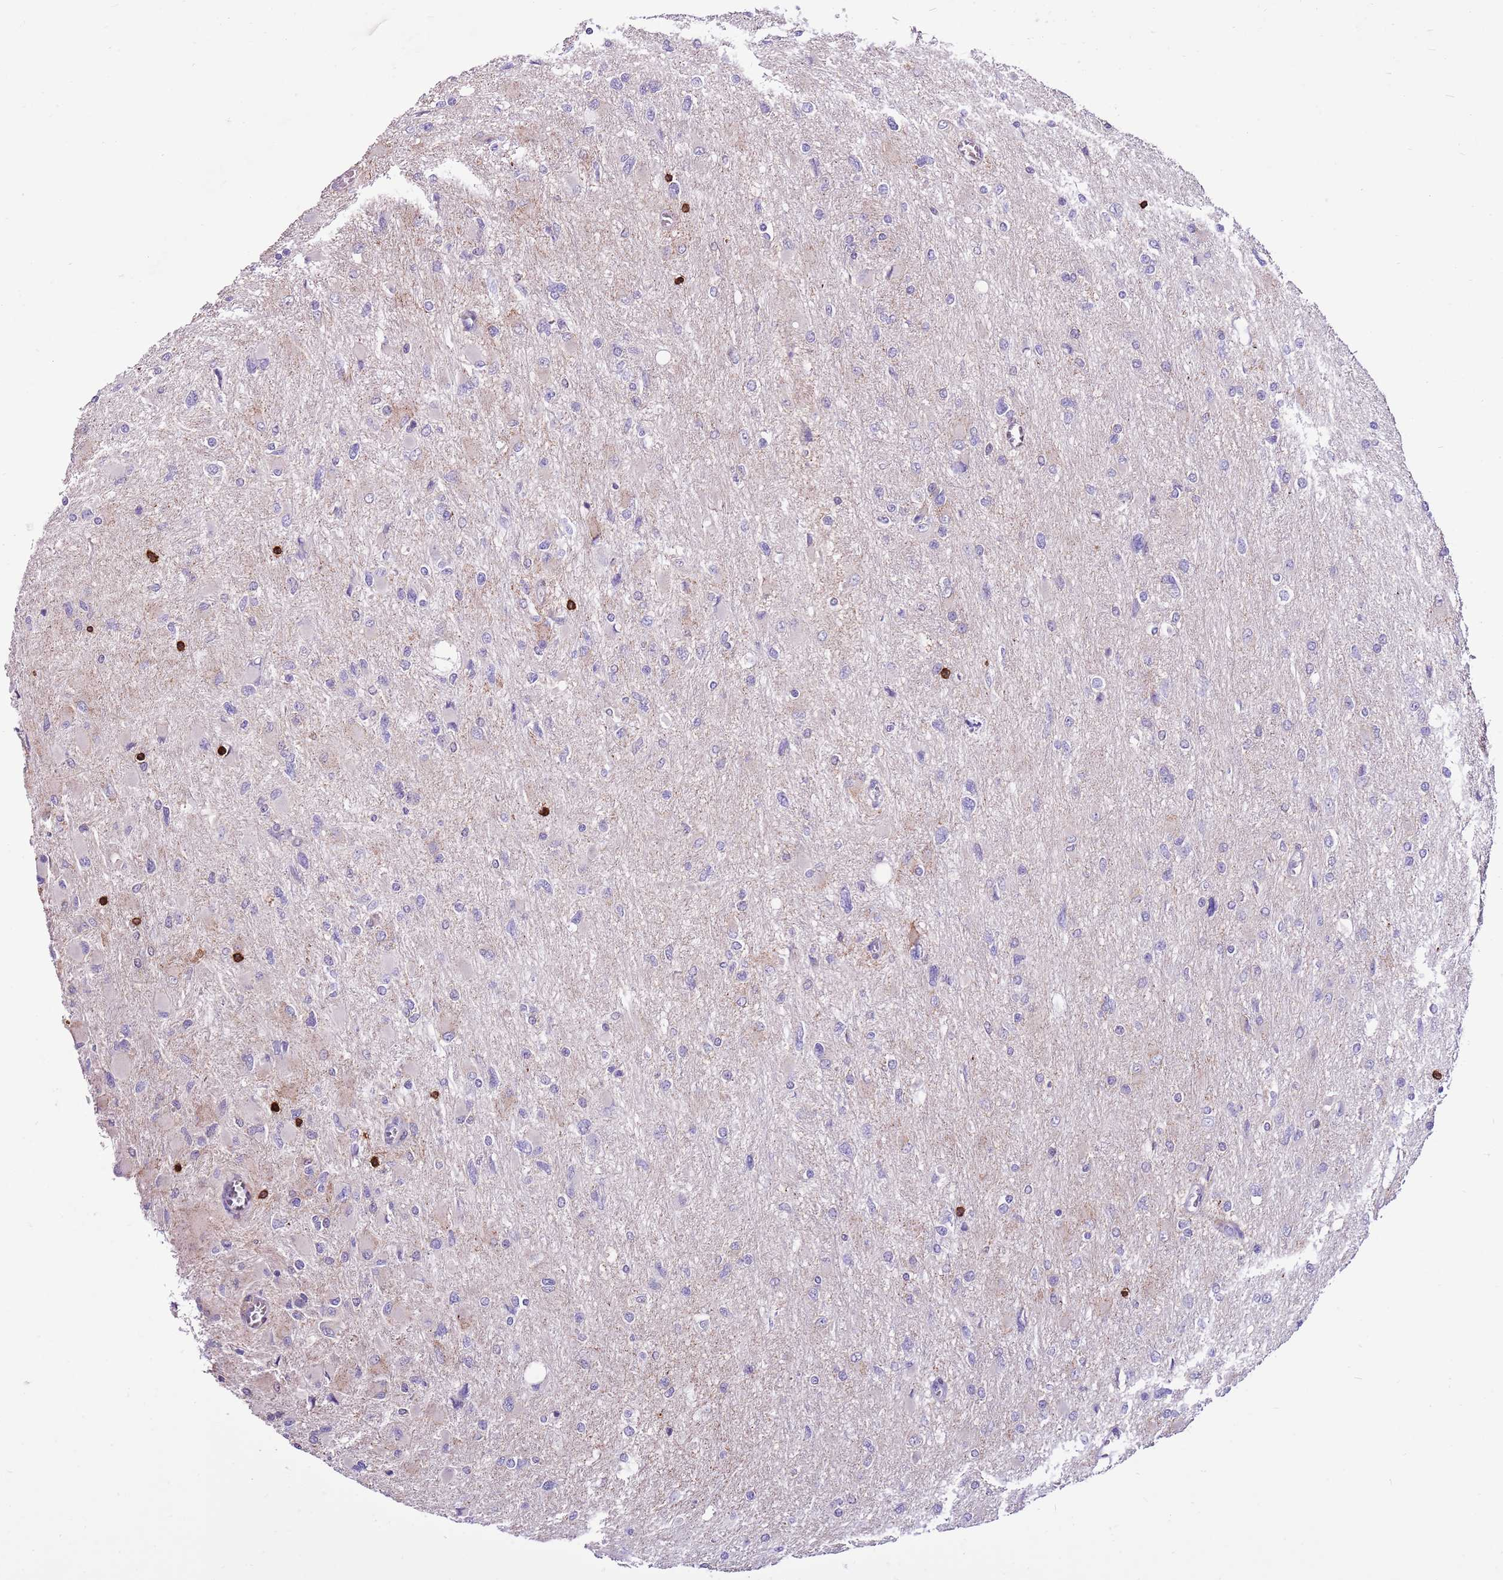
{"staining": {"intensity": "negative", "quantity": "none", "location": "none"}, "tissue": "glioma", "cell_type": "Tumor cells", "image_type": "cancer", "snomed": [{"axis": "morphology", "description": "Glioma, malignant, High grade"}, {"axis": "topography", "description": "Cerebral cortex"}], "caption": "Micrograph shows no significant protein expression in tumor cells of glioma.", "gene": "ZSWIM1", "patient": {"sex": "female", "age": 36}}